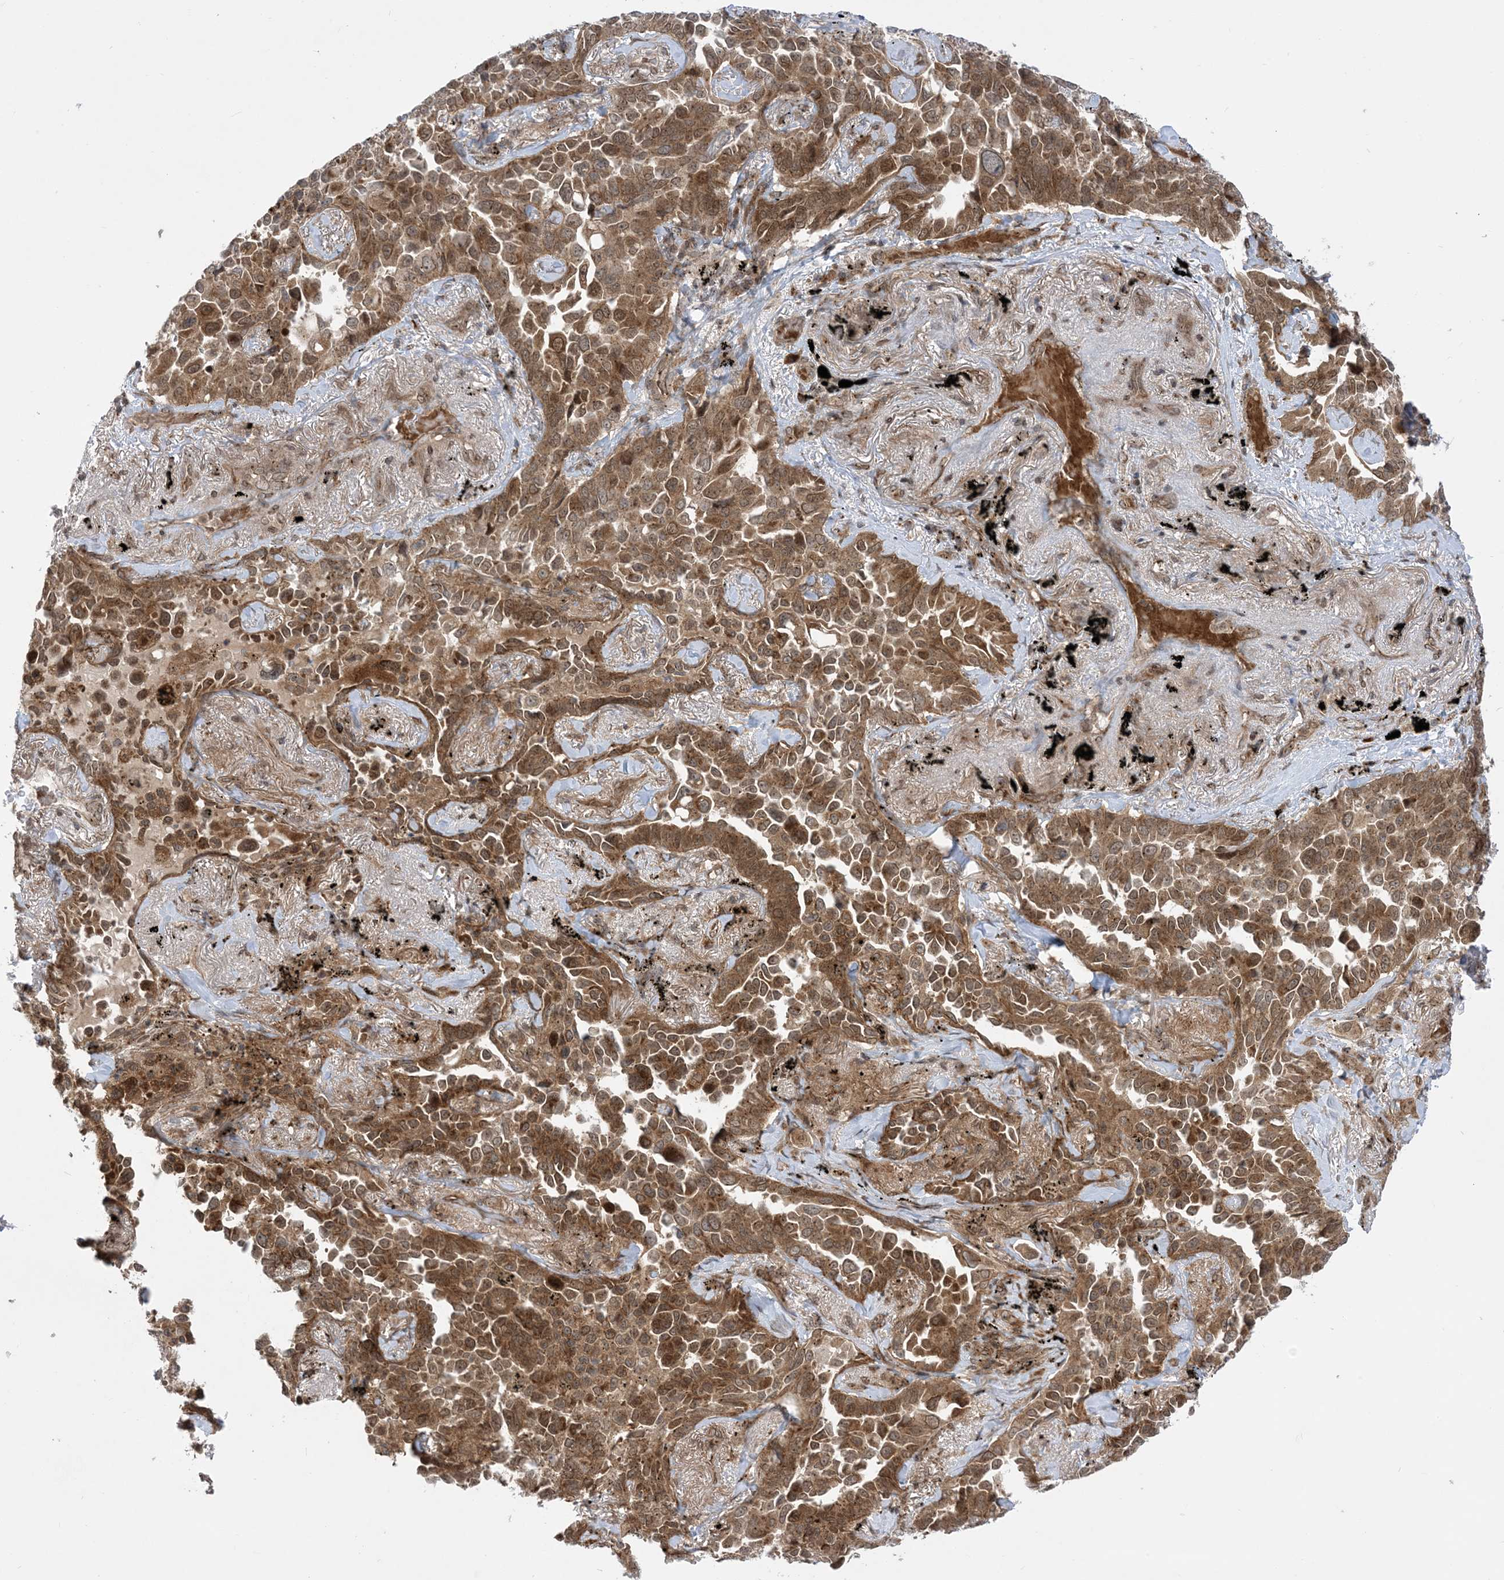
{"staining": {"intensity": "strong", "quantity": ">75%", "location": "cytoplasmic/membranous"}, "tissue": "lung cancer", "cell_type": "Tumor cells", "image_type": "cancer", "snomed": [{"axis": "morphology", "description": "Adenocarcinoma, NOS"}, {"axis": "topography", "description": "Lung"}], "caption": "Strong cytoplasmic/membranous protein staining is appreciated in approximately >75% of tumor cells in lung cancer (adenocarcinoma). (IHC, brightfield microscopy, high magnification).", "gene": "CASP4", "patient": {"sex": "female", "age": 67}}